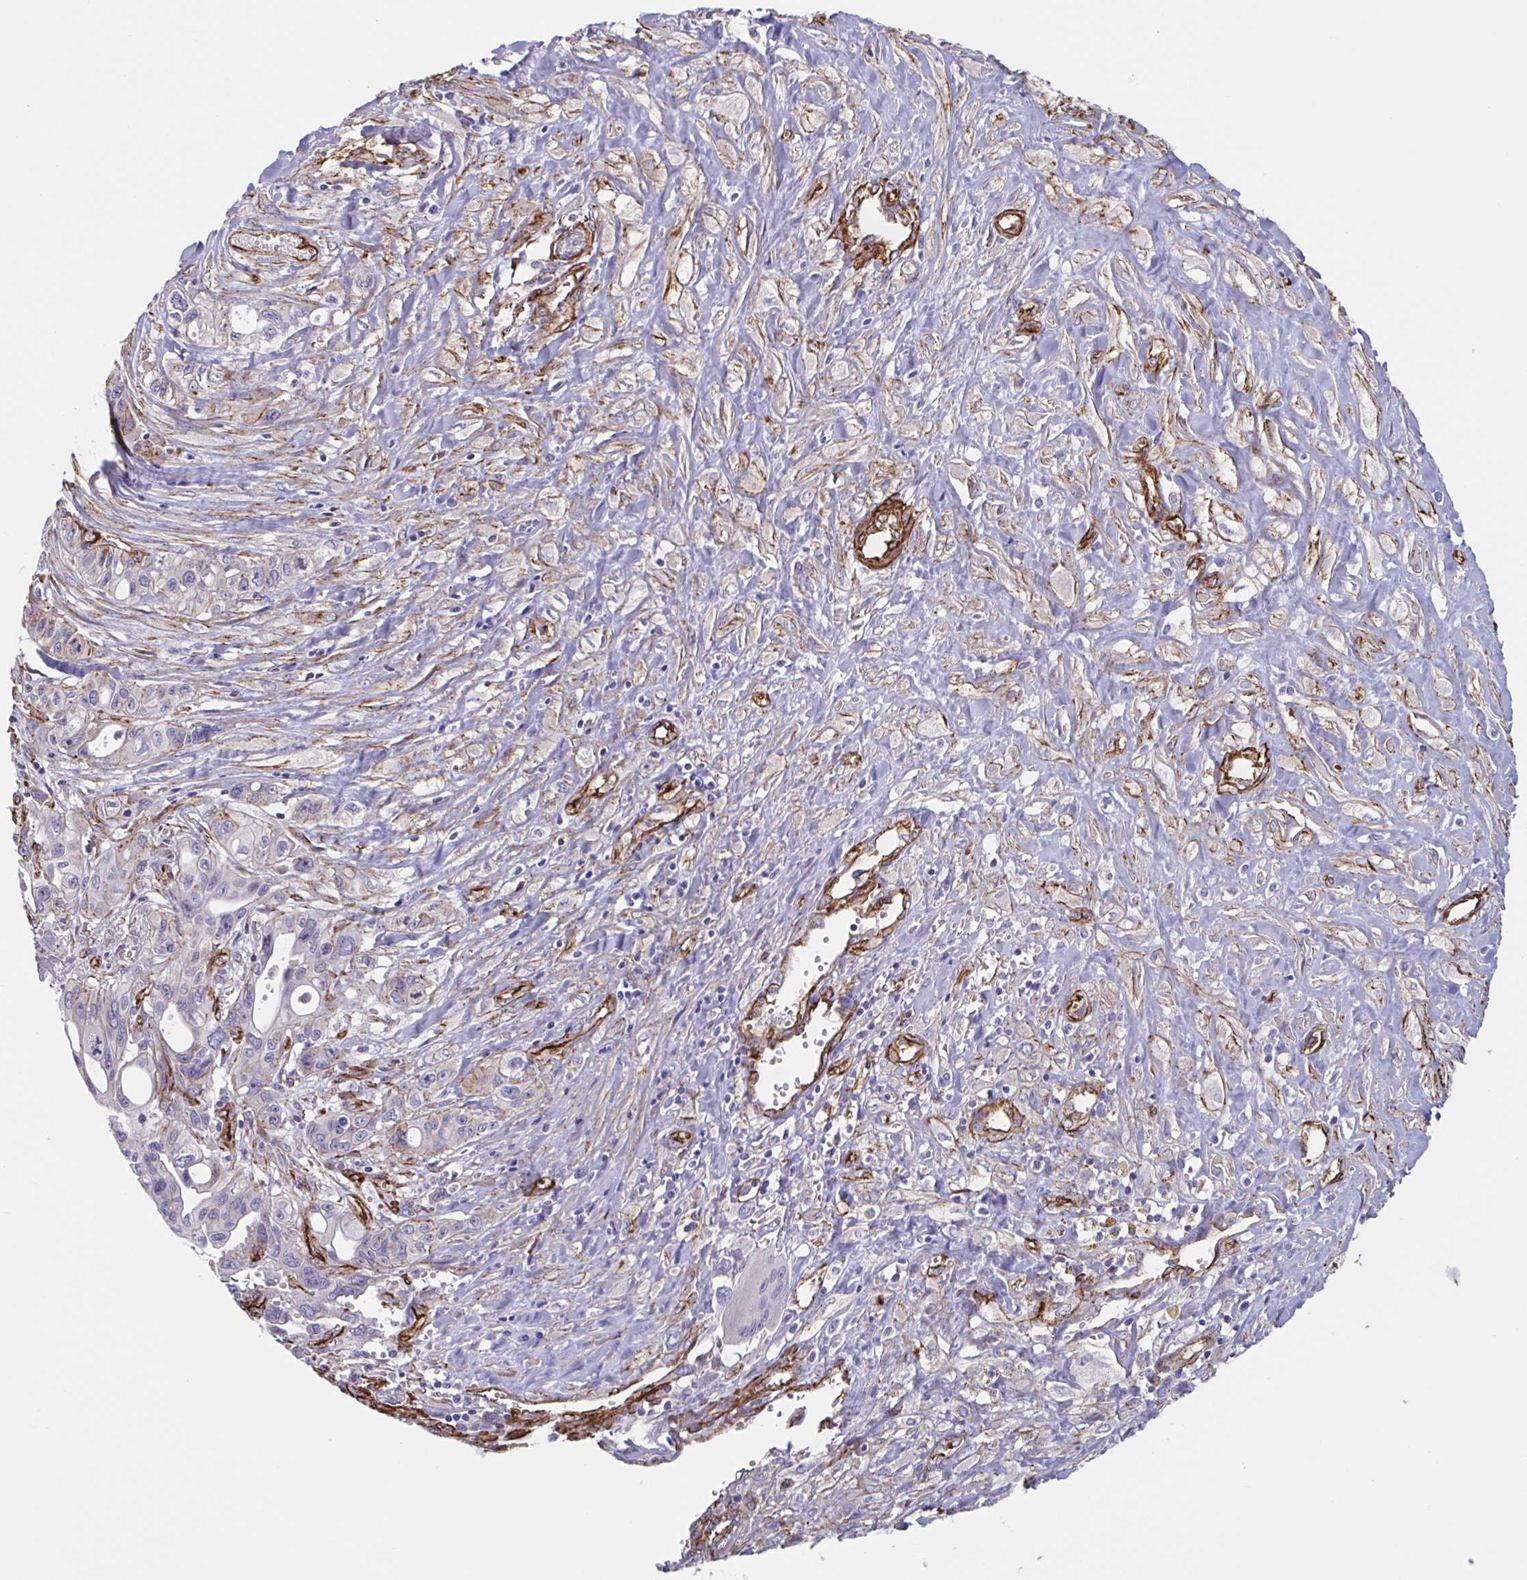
{"staining": {"intensity": "negative", "quantity": "none", "location": "none"}, "tissue": "pancreatic cancer", "cell_type": "Tumor cells", "image_type": "cancer", "snomed": [{"axis": "morphology", "description": "Adenocarcinoma, NOS"}, {"axis": "topography", "description": "Pancreas"}], "caption": "This histopathology image is of pancreatic cancer stained with immunohistochemistry (IHC) to label a protein in brown with the nuclei are counter-stained blue. There is no expression in tumor cells.", "gene": "CITED4", "patient": {"sex": "female", "age": 47}}